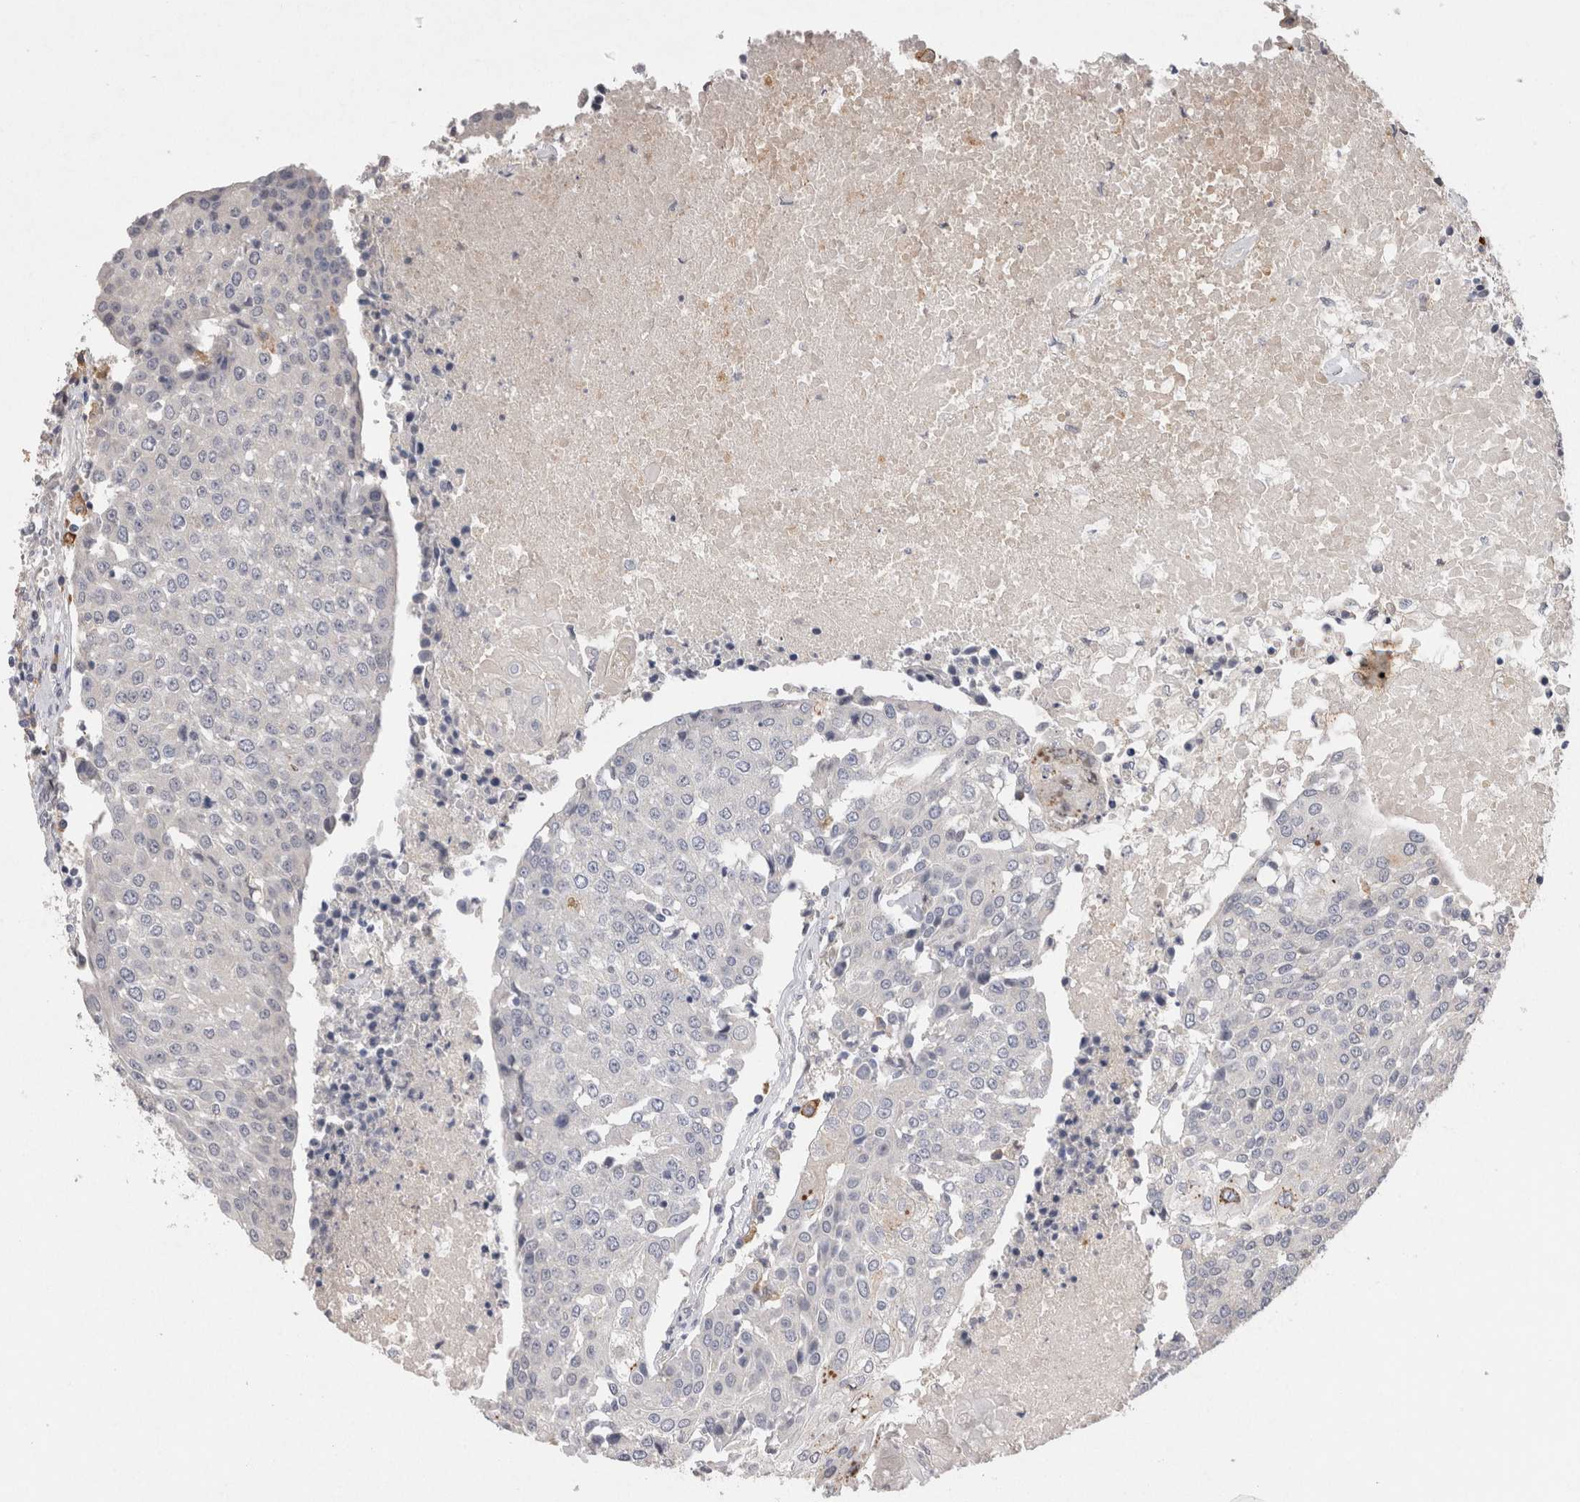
{"staining": {"intensity": "negative", "quantity": "none", "location": "none"}, "tissue": "urothelial cancer", "cell_type": "Tumor cells", "image_type": "cancer", "snomed": [{"axis": "morphology", "description": "Urothelial carcinoma, High grade"}, {"axis": "topography", "description": "Urinary bladder"}], "caption": "Image shows no significant protein positivity in tumor cells of urothelial cancer. (DAB (3,3'-diaminobenzidine) immunohistochemistry, high magnification).", "gene": "VSIG4", "patient": {"sex": "female", "age": 85}}